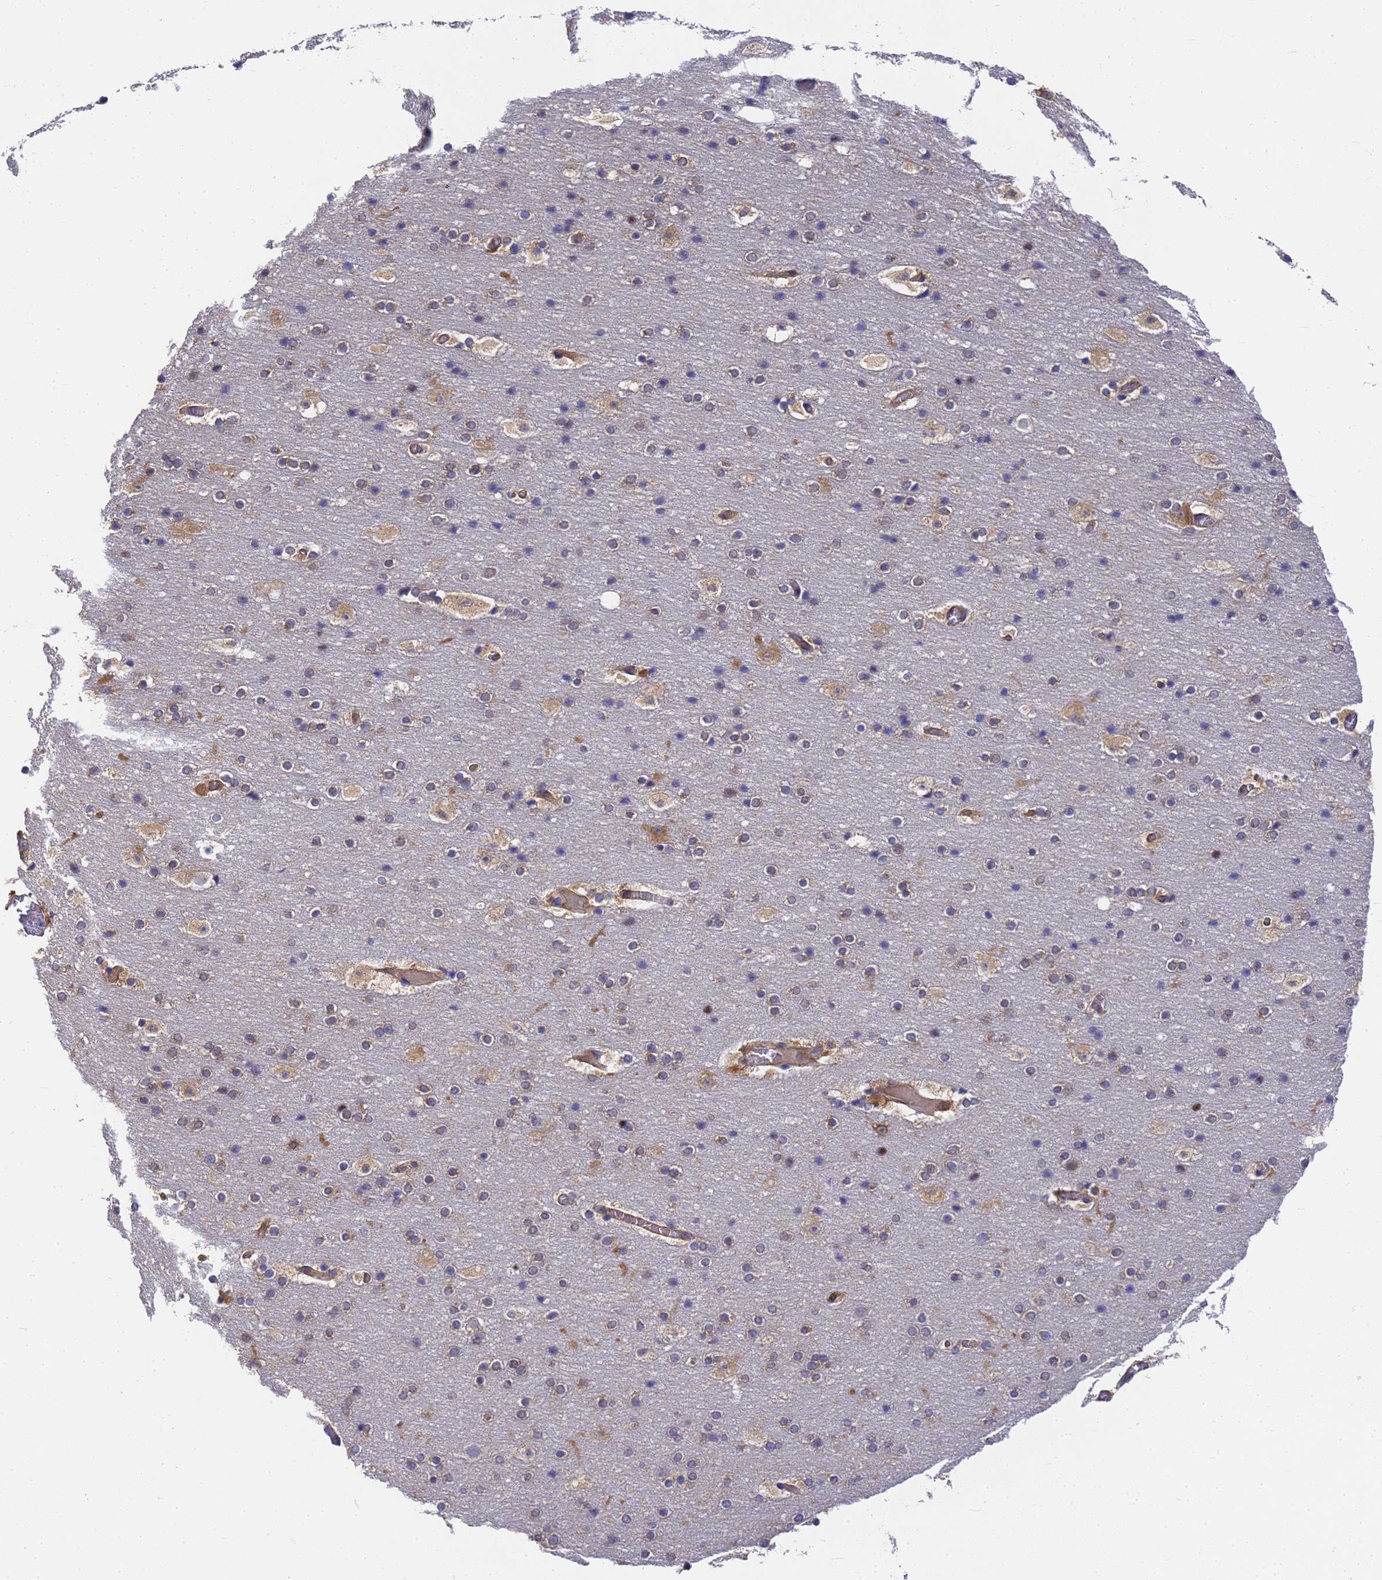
{"staining": {"intensity": "moderate", "quantity": "25%-75%", "location": "cytoplasmic/membranous"}, "tissue": "cerebral cortex", "cell_type": "Endothelial cells", "image_type": "normal", "snomed": [{"axis": "morphology", "description": "Normal tissue, NOS"}, {"axis": "topography", "description": "Cerebral cortex"}], "caption": "Immunohistochemical staining of normal human cerebral cortex demonstrates medium levels of moderate cytoplasmic/membranous staining in approximately 25%-75% of endothelial cells. (IHC, brightfield microscopy, high magnification).", "gene": "SLC35E2B", "patient": {"sex": "male", "age": 57}}